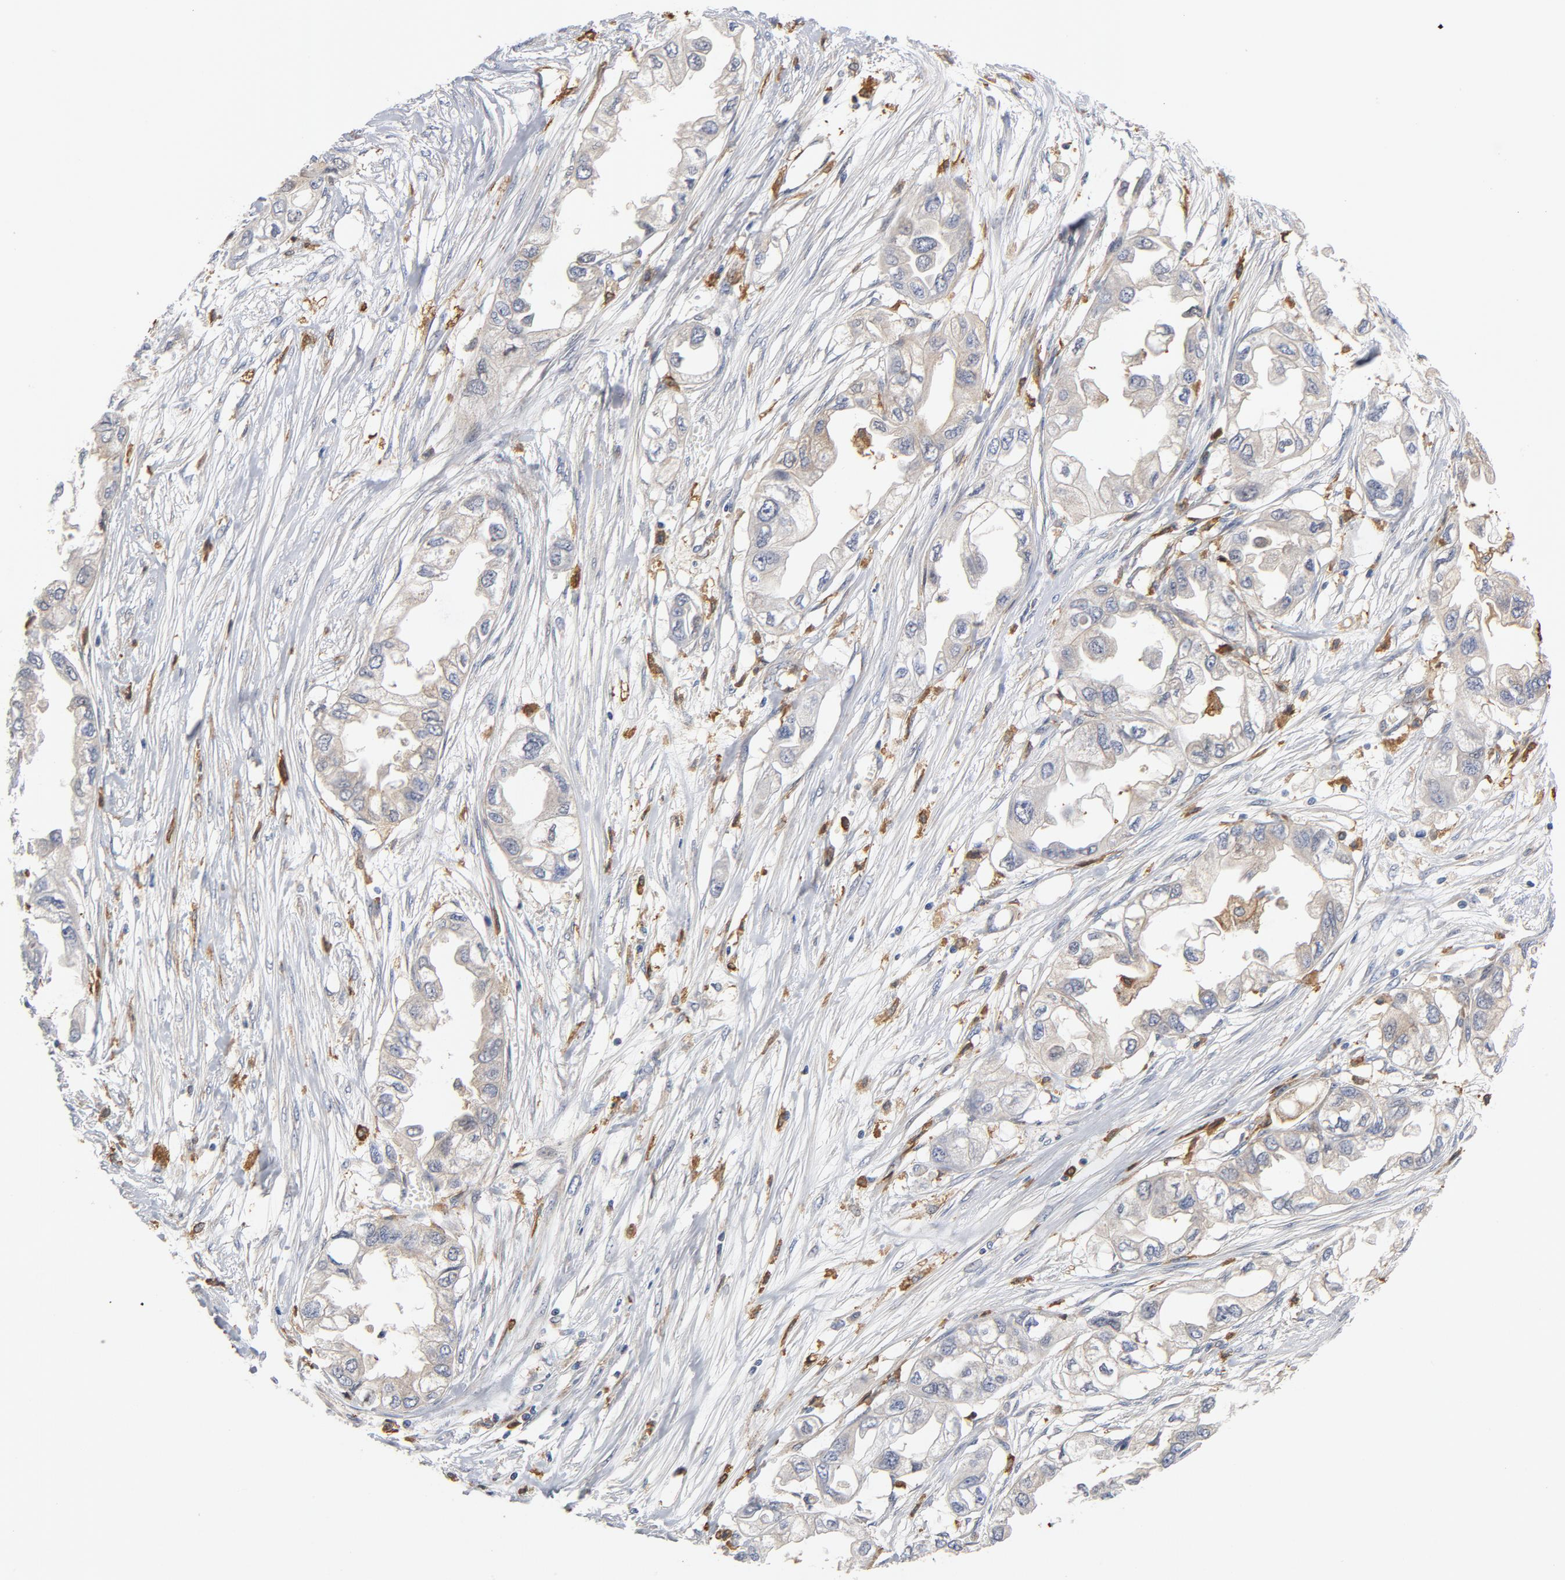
{"staining": {"intensity": "weak", "quantity": ">75%", "location": "cytoplasmic/membranous"}, "tissue": "endometrial cancer", "cell_type": "Tumor cells", "image_type": "cancer", "snomed": [{"axis": "morphology", "description": "Adenocarcinoma, NOS"}, {"axis": "topography", "description": "Endometrium"}], "caption": "Immunohistochemical staining of adenocarcinoma (endometrial) demonstrates low levels of weak cytoplasmic/membranous protein positivity in approximately >75% of tumor cells.", "gene": "RAPGEF4", "patient": {"sex": "female", "age": 67}}